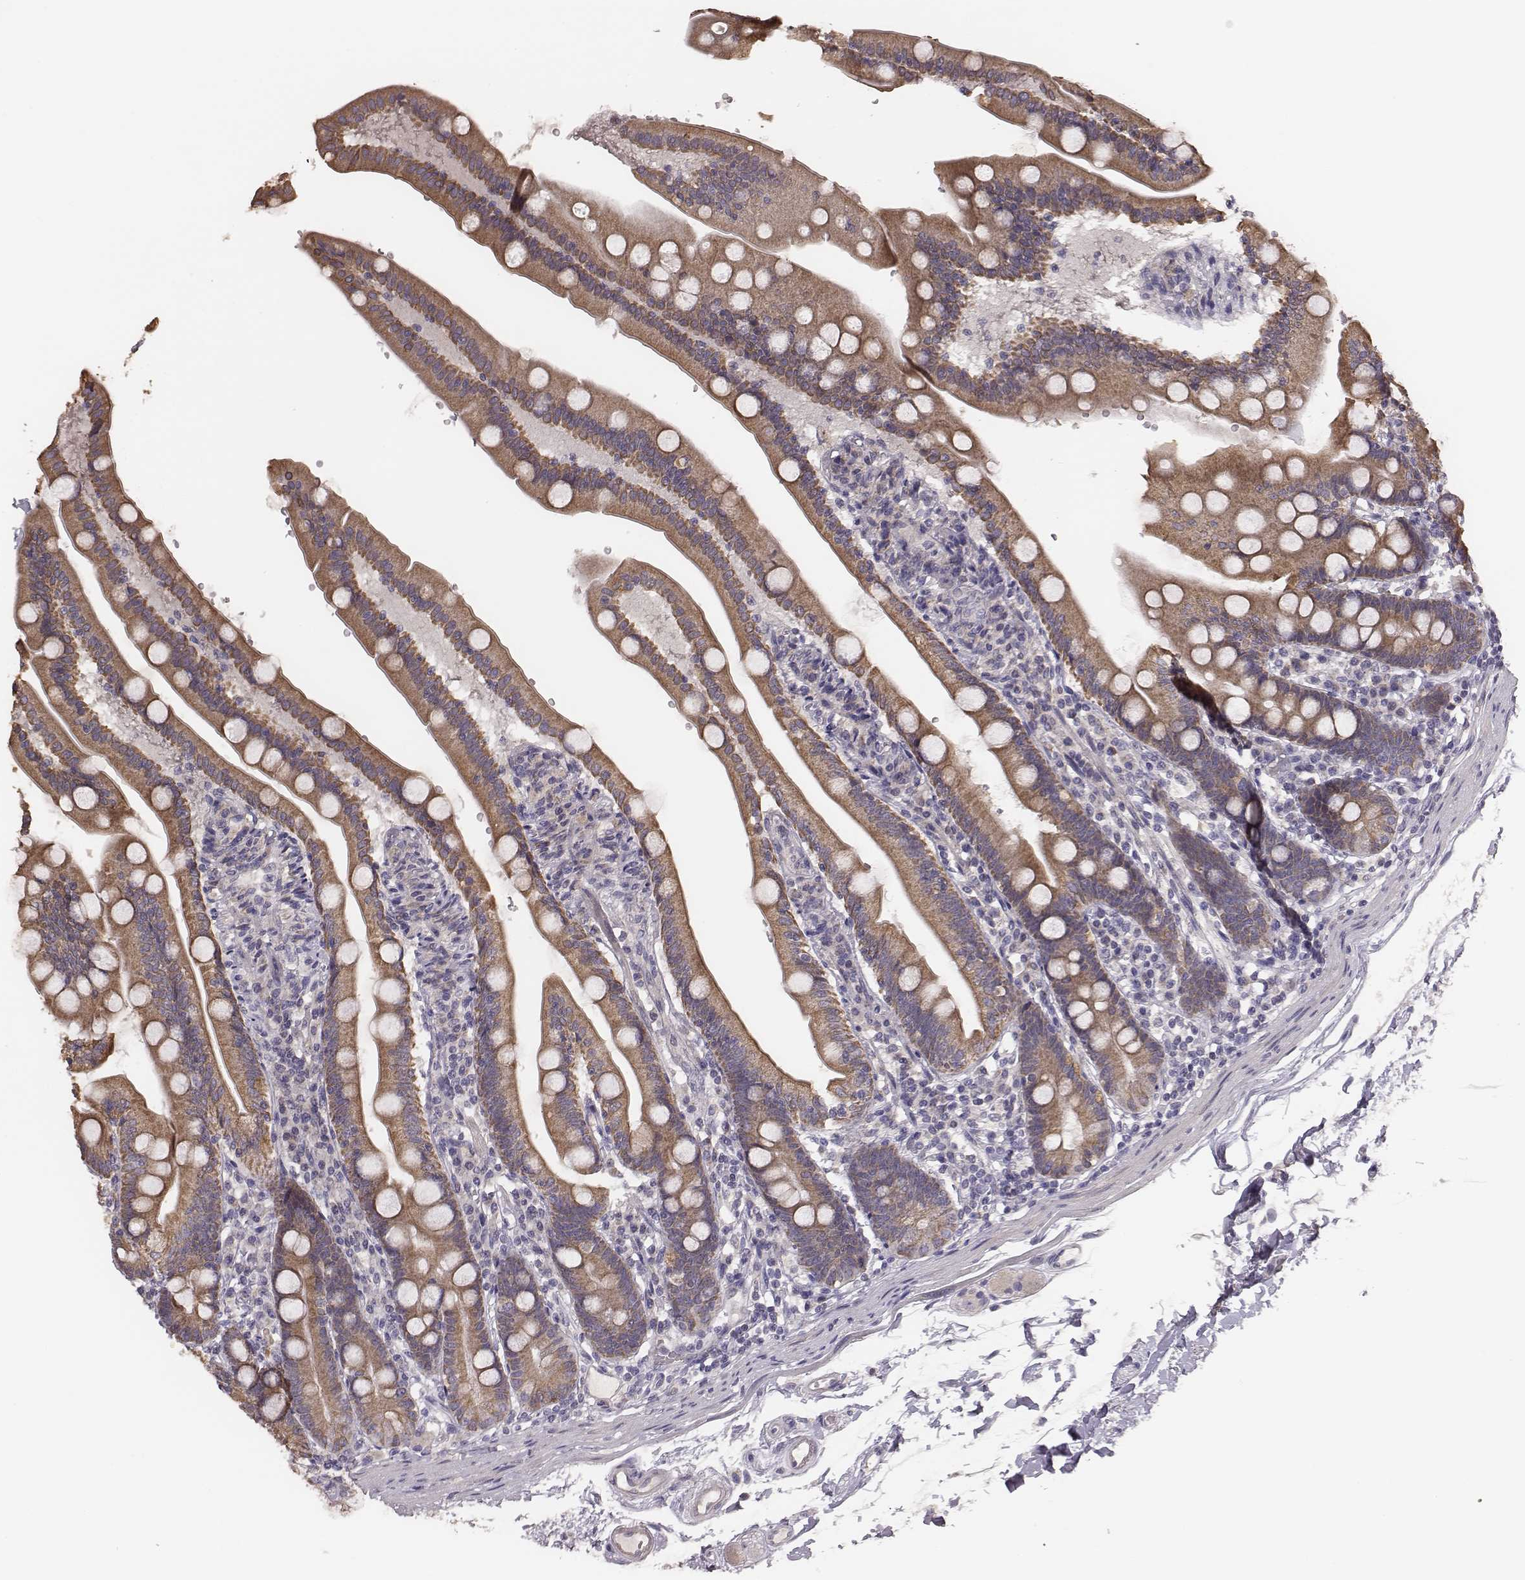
{"staining": {"intensity": "moderate", "quantity": ">75%", "location": "cytoplasmic/membranous"}, "tissue": "duodenum", "cell_type": "Glandular cells", "image_type": "normal", "snomed": [{"axis": "morphology", "description": "Normal tissue, NOS"}, {"axis": "topography", "description": "Duodenum"}], "caption": "High-power microscopy captured an immunohistochemistry (IHC) histopathology image of unremarkable duodenum, revealing moderate cytoplasmic/membranous expression in approximately >75% of glandular cells. (DAB (3,3'-diaminobenzidine) = brown stain, brightfield microscopy at high magnification).", "gene": "HAVCR1", "patient": {"sex": "female", "age": 67}}